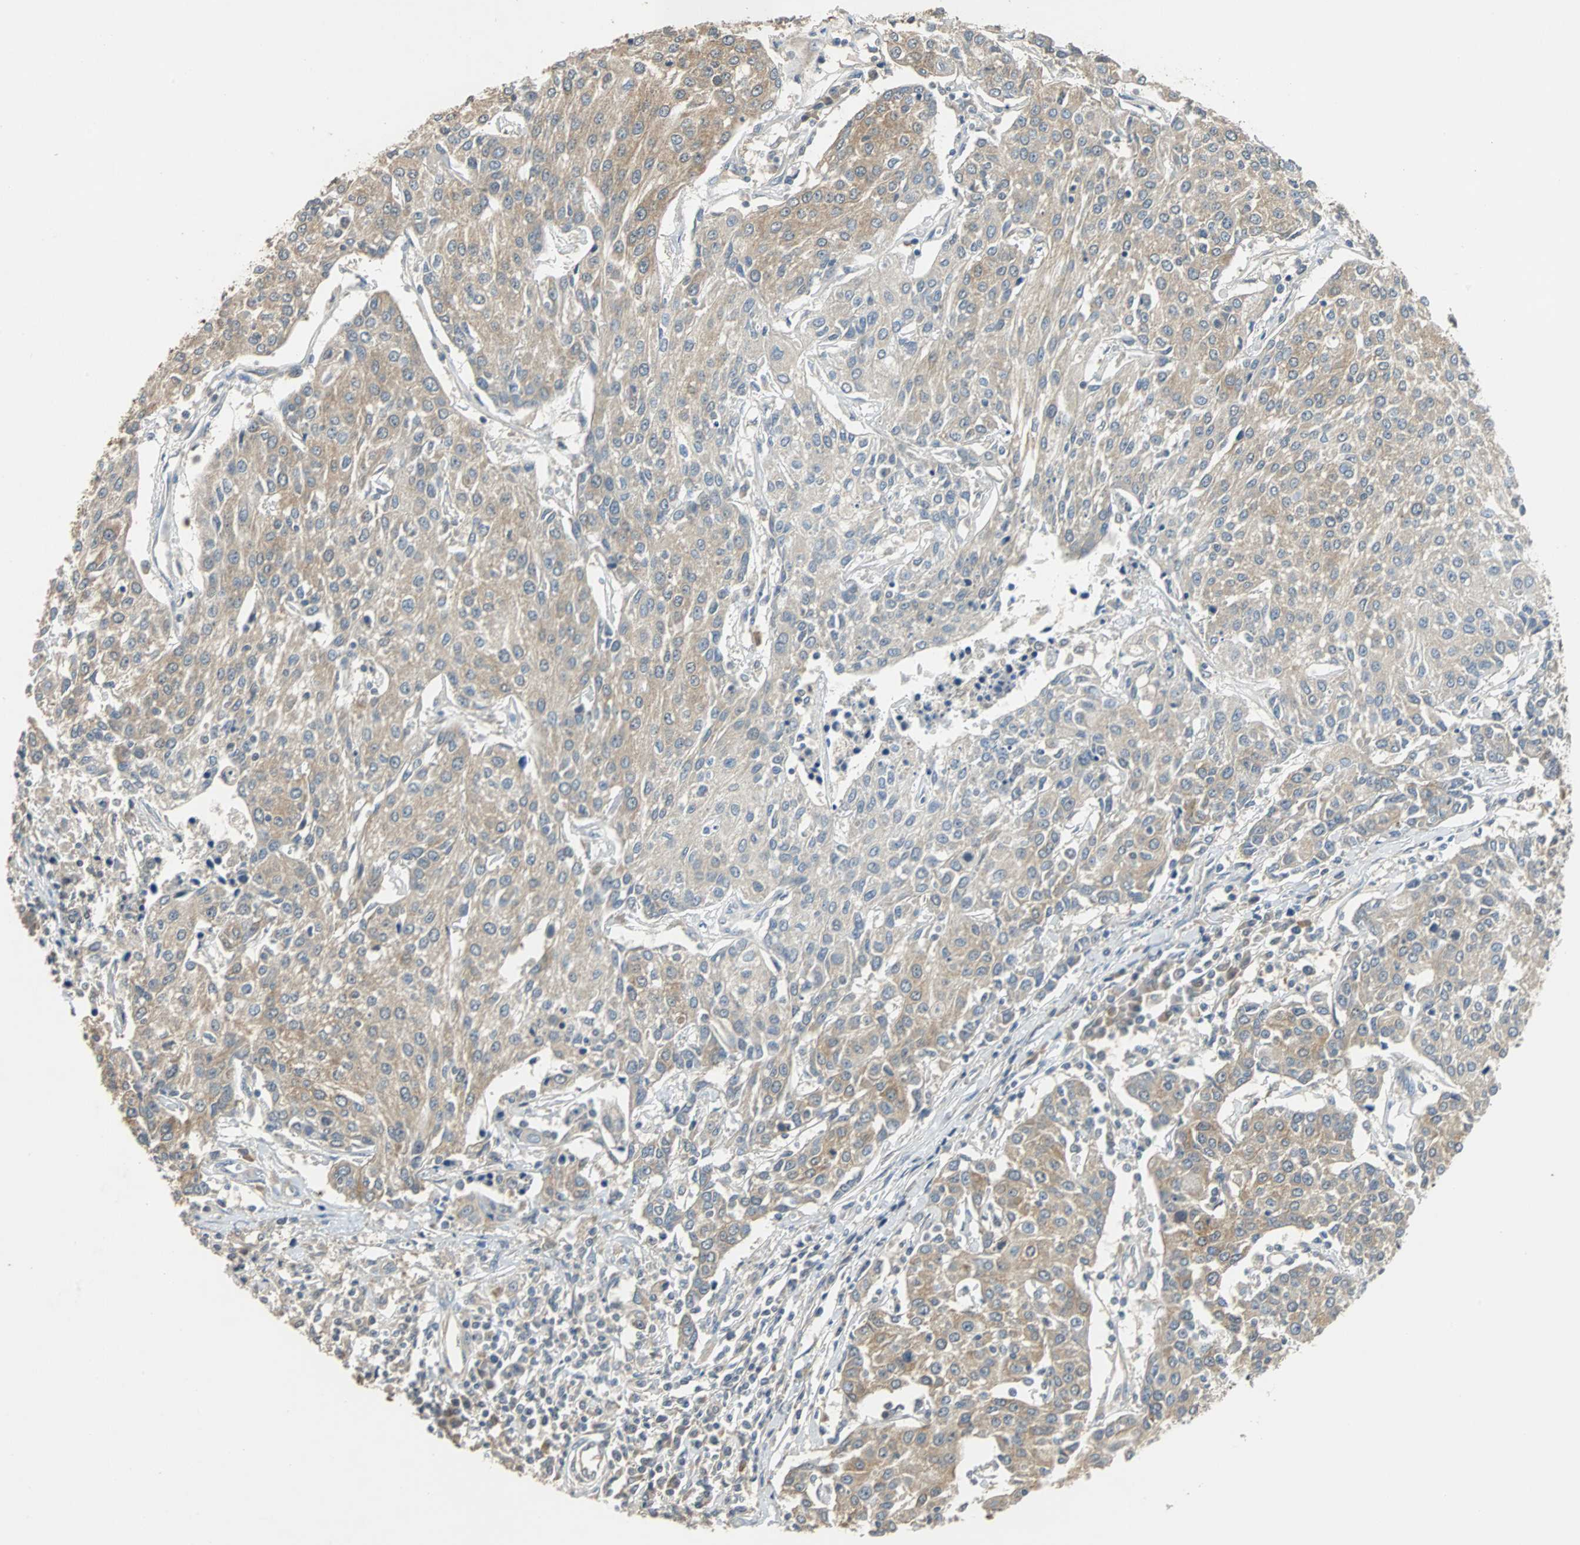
{"staining": {"intensity": "moderate", "quantity": "<25%", "location": "cytoplasmic/membranous"}, "tissue": "urothelial cancer", "cell_type": "Tumor cells", "image_type": "cancer", "snomed": [{"axis": "morphology", "description": "Urothelial carcinoma, High grade"}, {"axis": "topography", "description": "Urinary bladder"}], "caption": "High-grade urothelial carcinoma was stained to show a protein in brown. There is low levels of moderate cytoplasmic/membranous expression in approximately <25% of tumor cells.", "gene": "ABHD2", "patient": {"sex": "female", "age": 85}}